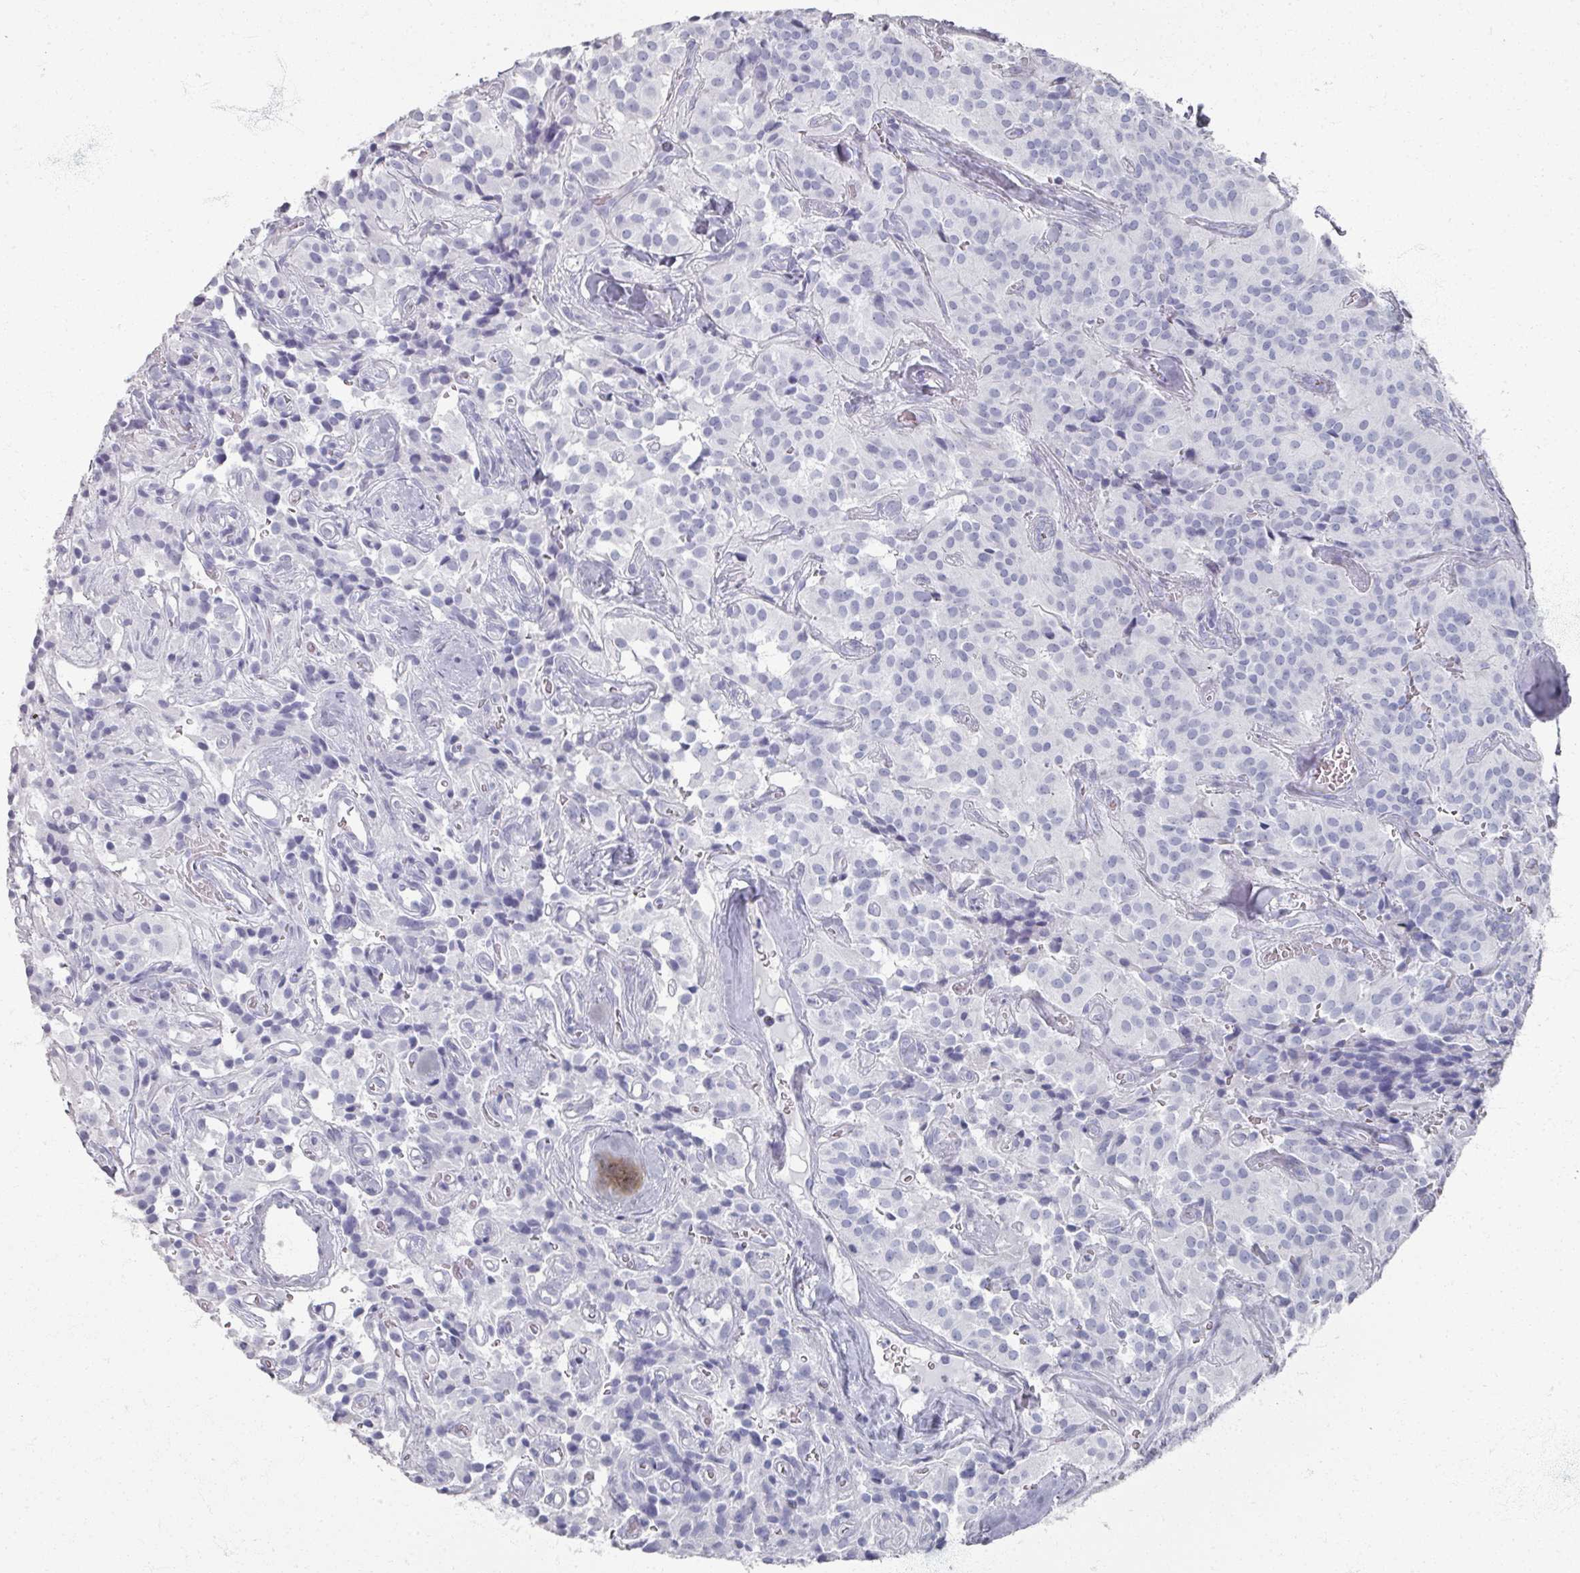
{"staining": {"intensity": "negative", "quantity": "none", "location": "none"}, "tissue": "glioma", "cell_type": "Tumor cells", "image_type": "cancer", "snomed": [{"axis": "morphology", "description": "Glioma, malignant, Low grade"}, {"axis": "topography", "description": "Brain"}], "caption": "IHC of human low-grade glioma (malignant) shows no positivity in tumor cells.", "gene": "PSKH1", "patient": {"sex": "male", "age": 42}}